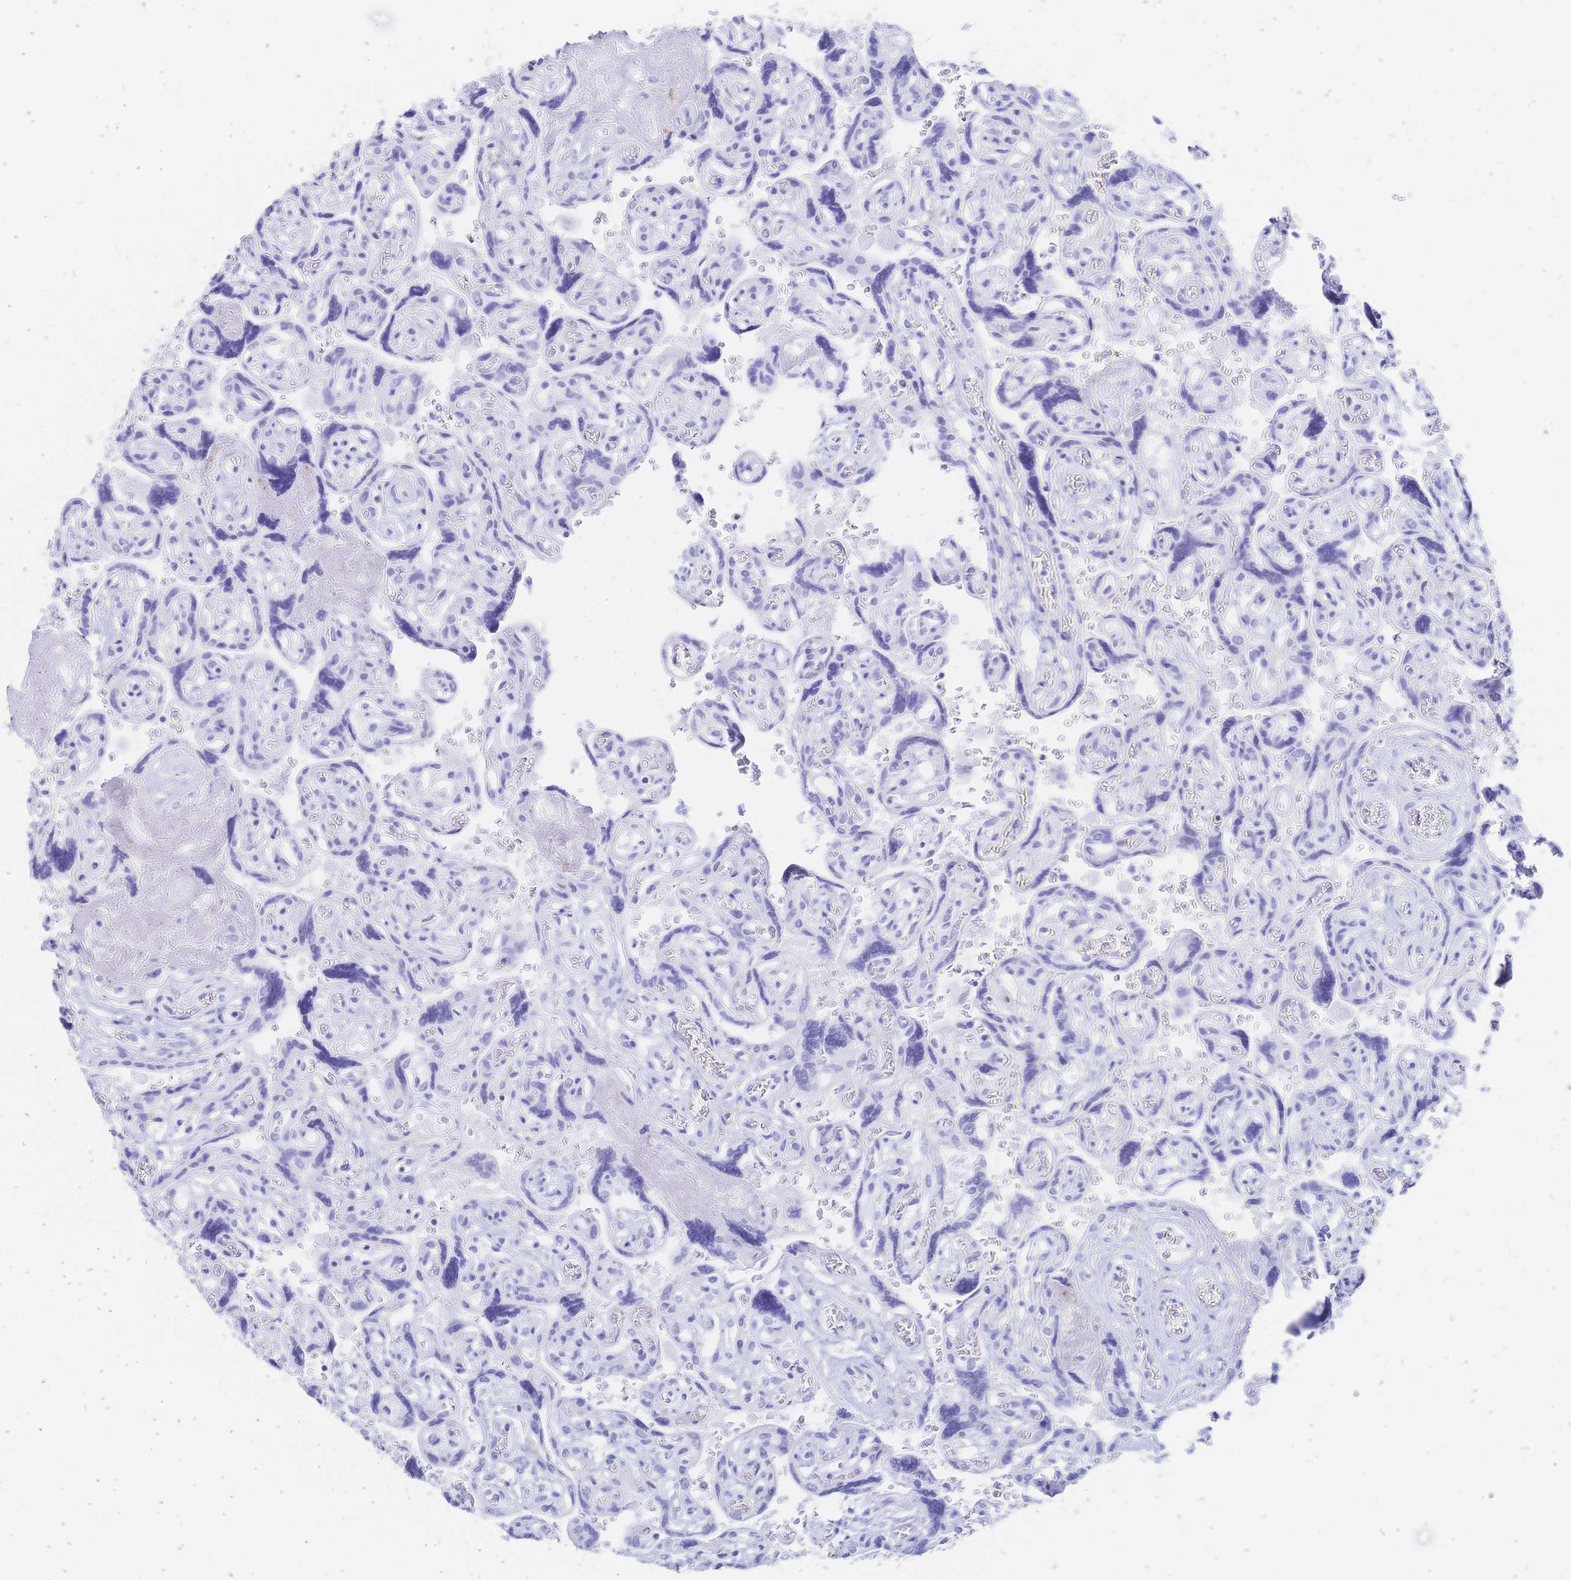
{"staining": {"intensity": "negative", "quantity": "none", "location": "none"}, "tissue": "placenta", "cell_type": "Decidual cells", "image_type": "normal", "snomed": [{"axis": "morphology", "description": "Normal tissue, NOS"}, {"axis": "topography", "description": "Placenta"}], "caption": "High power microscopy image of an immunohistochemistry histopathology image of normal placenta, revealing no significant positivity in decidual cells. (DAB (3,3'-diaminobenzidine) IHC visualized using brightfield microscopy, high magnification).", "gene": "SLC5A1", "patient": {"sex": "female", "age": 32}}